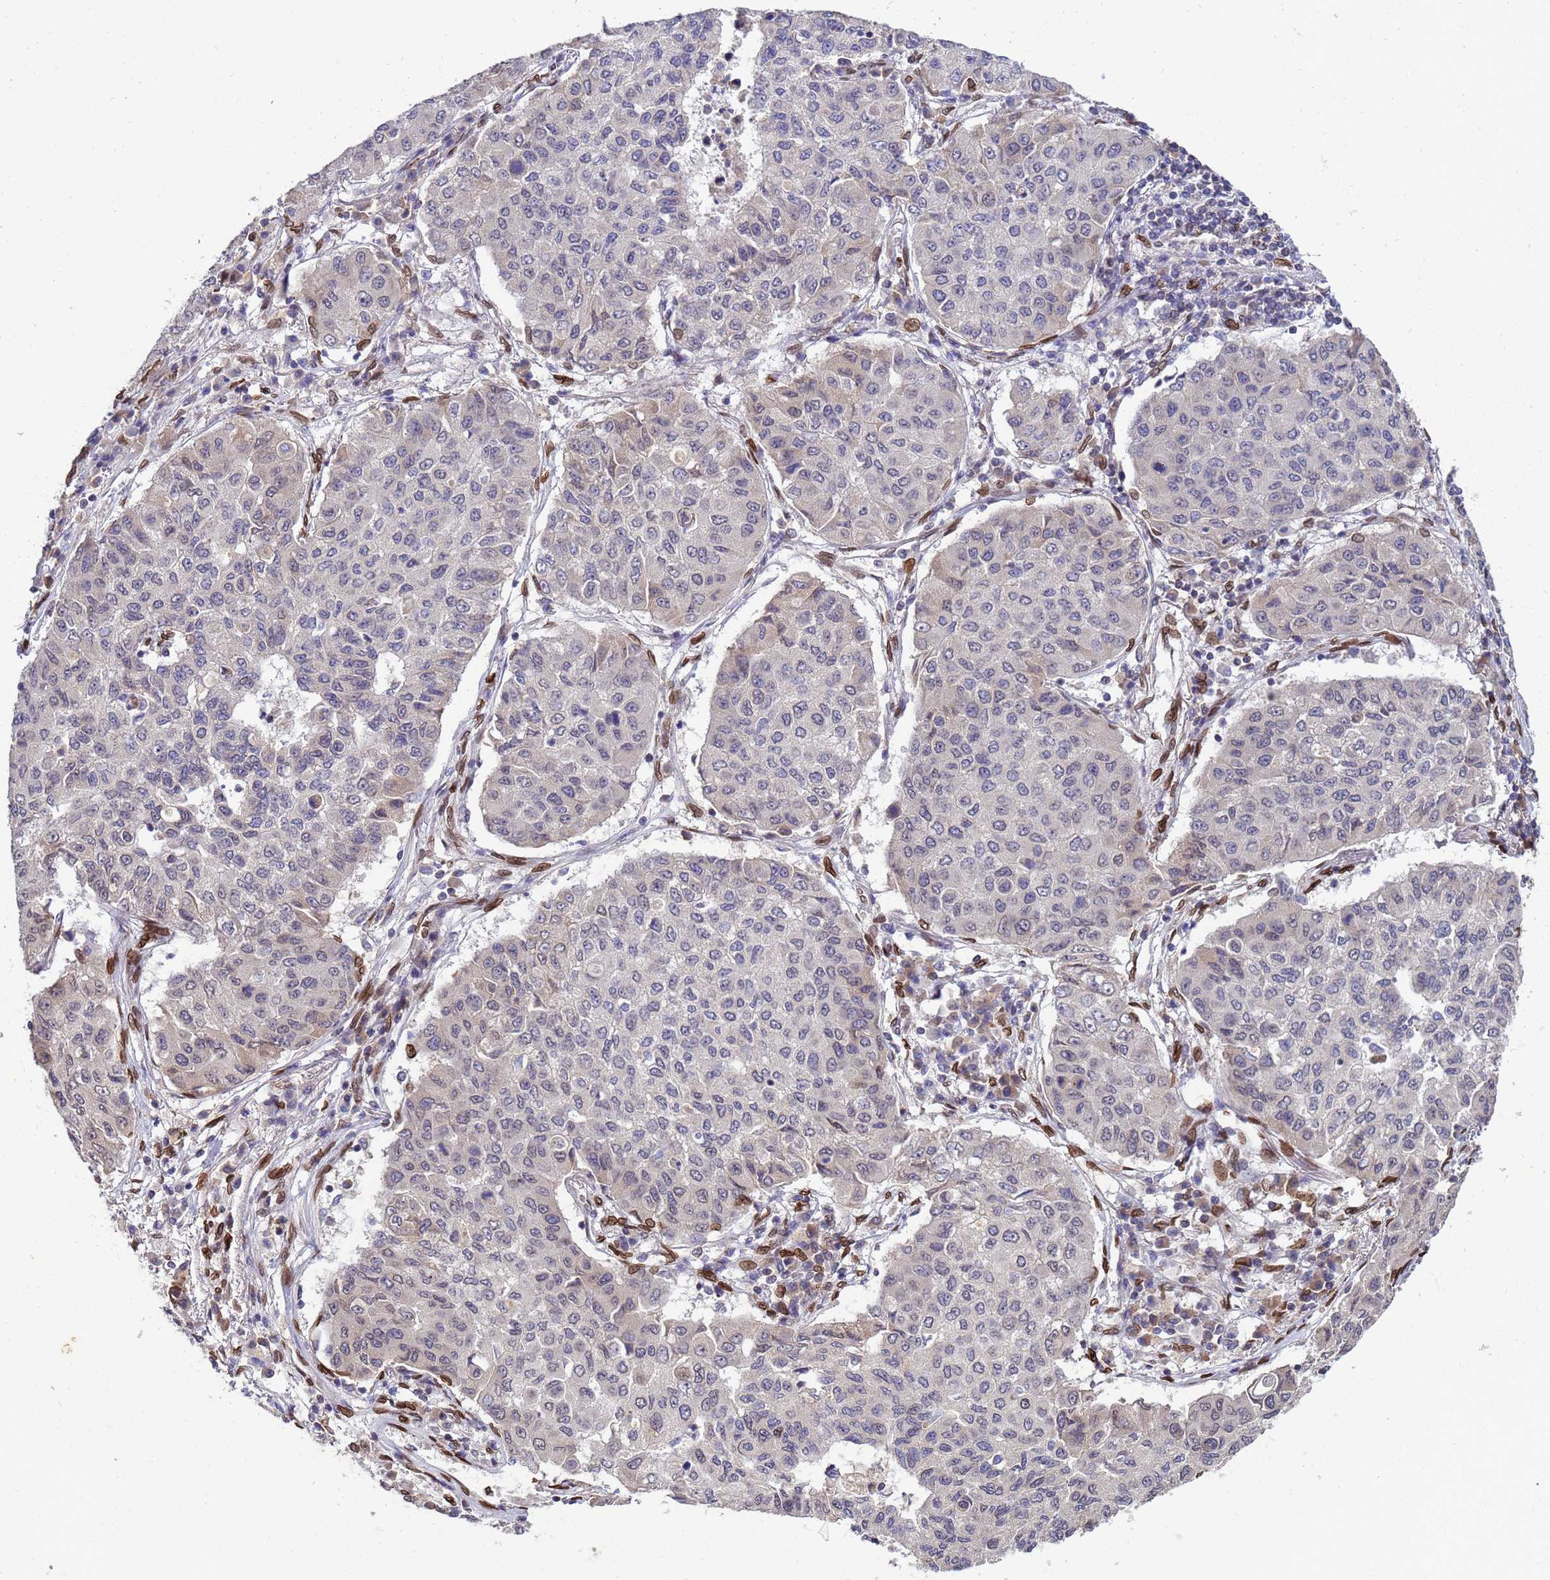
{"staining": {"intensity": "negative", "quantity": "none", "location": "none"}, "tissue": "lung cancer", "cell_type": "Tumor cells", "image_type": "cancer", "snomed": [{"axis": "morphology", "description": "Squamous cell carcinoma, NOS"}, {"axis": "topography", "description": "Lung"}], "caption": "High power microscopy micrograph of an immunohistochemistry image of lung squamous cell carcinoma, revealing no significant positivity in tumor cells. The staining was performed using DAB (3,3'-diaminobenzidine) to visualize the protein expression in brown, while the nuclei were stained in blue with hematoxylin (Magnification: 20x).", "gene": "GPR135", "patient": {"sex": "male", "age": 74}}